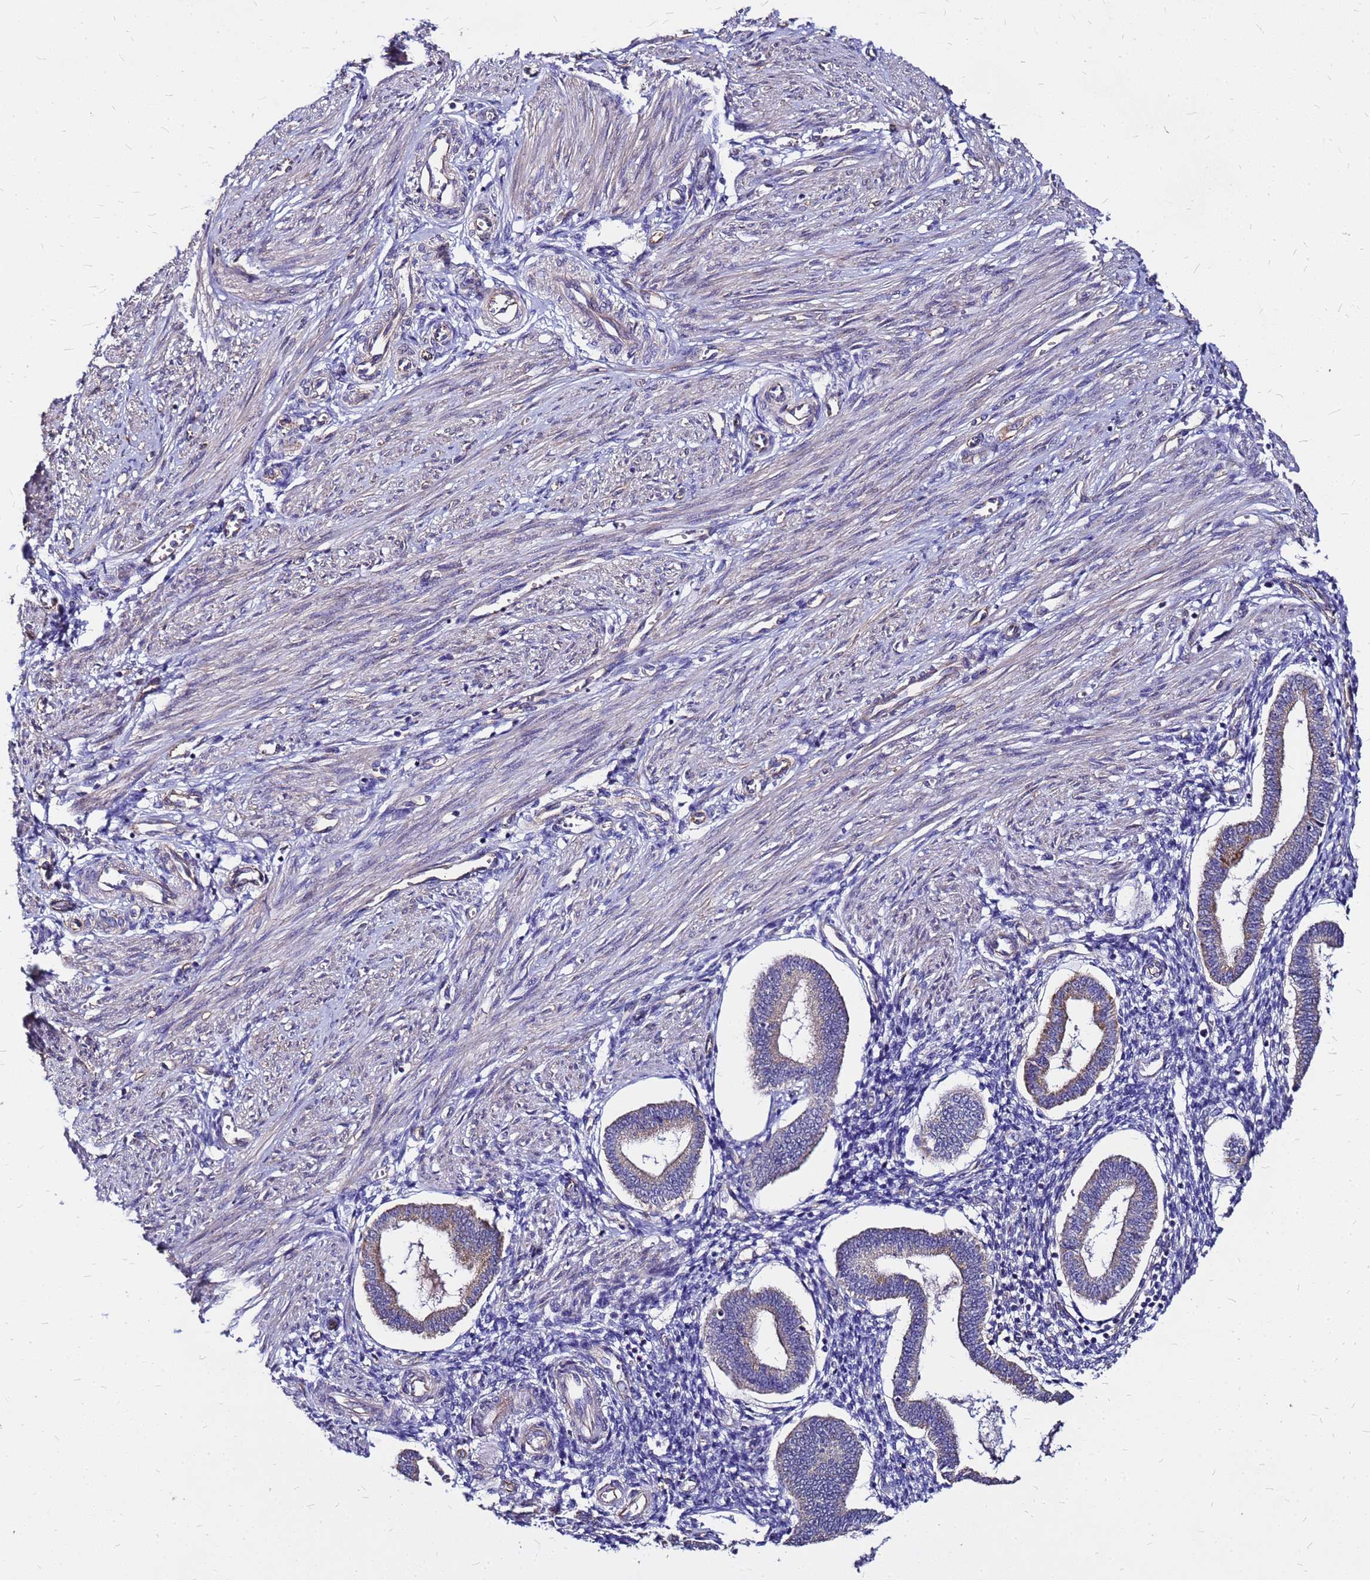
{"staining": {"intensity": "negative", "quantity": "none", "location": "none"}, "tissue": "endometrium", "cell_type": "Cells in endometrial stroma", "image_type": "normal", "snomed": [{"axis": "morphology", "description": "Normal tissue, NOS"}, {"axis": "topography", "description": "Endometrium"}], "caption": "Human endometrium stained for a protein using IHC shows no positivity in cells in endometrial stroma.", "gene": "ARHGEF35", "patient": {"sex": "female", "age": 24}}